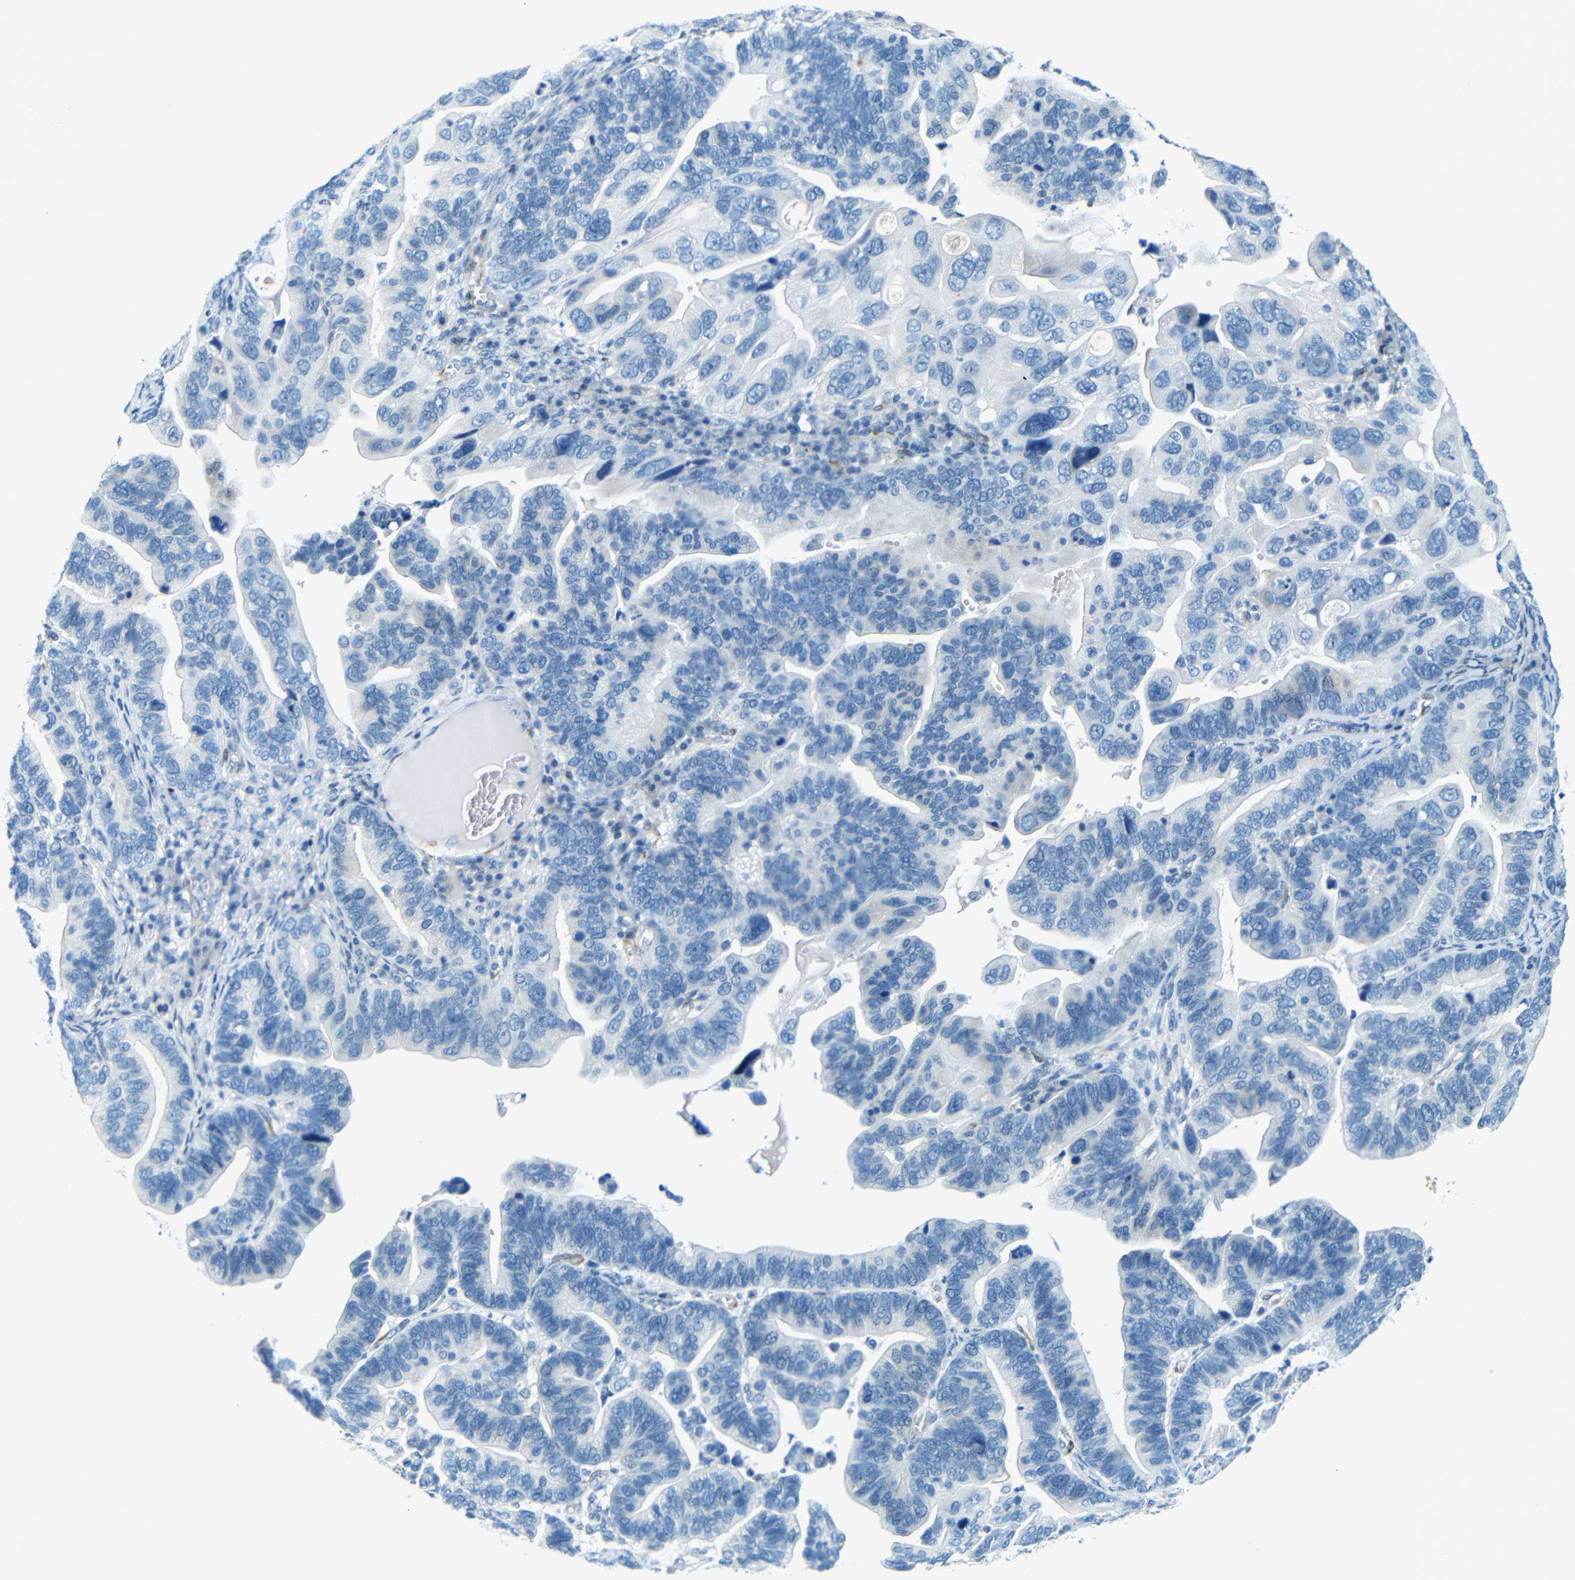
{"staining": {"intensity": "negative", "quantity": "none", "location": "none"}, "tissue": "ovarian cancer", "cell_type": "Tumor cells", "image_type": "cancer", "snomed": [{"axis": "morphology", "description": "Cystadenocarcinoma, serous, NOS"}, {"axis": "topography", "description": "Ovary"}], "caption": "Protein analysis of serous cystadenocarcinoma (ovarian) shows no significant positivity in tumor cells.", "gene": "MAP2", "patient": {"sex": "female", "age": 56}}